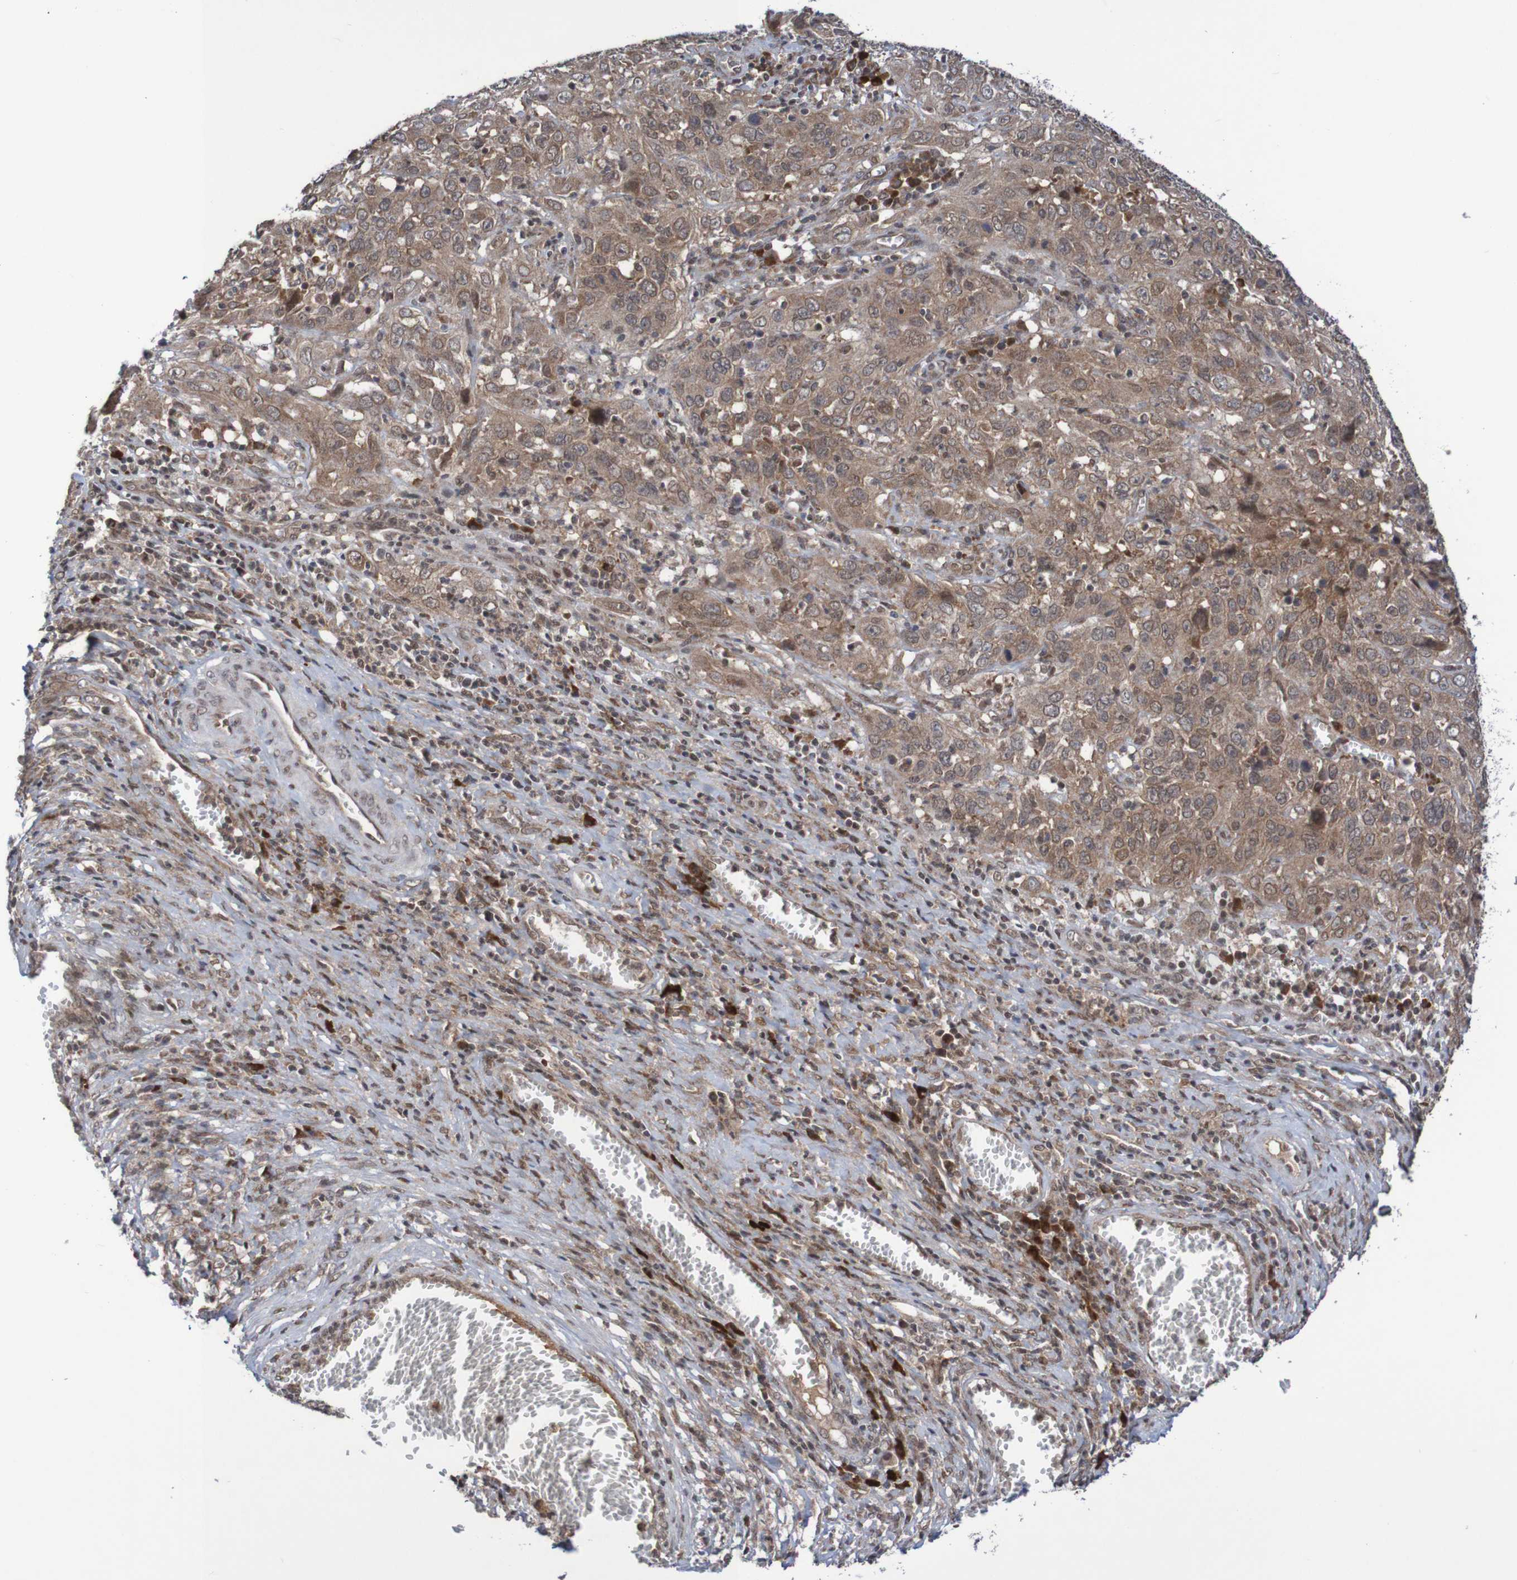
{"staining": {"intensity": "moderate", "quantity": ">75%", "location": "cytoplasmic/membranous"}, "tissue": "cervical cancer", "cell_type": "Tumor cells", "image_type": "cancer", "snomed": [{"axis": "morphology", "description": "Squamous cell carcinoma, NOS"}, {"axis": "topography", "description": "Cervix"}], "caption": "Cervical cancer tissue shows moderate cytoplasmic/membranous expression in about >75% of tumor cells", "gene": "ITLN1", "patient": {"sex": "female", "age": 32}}